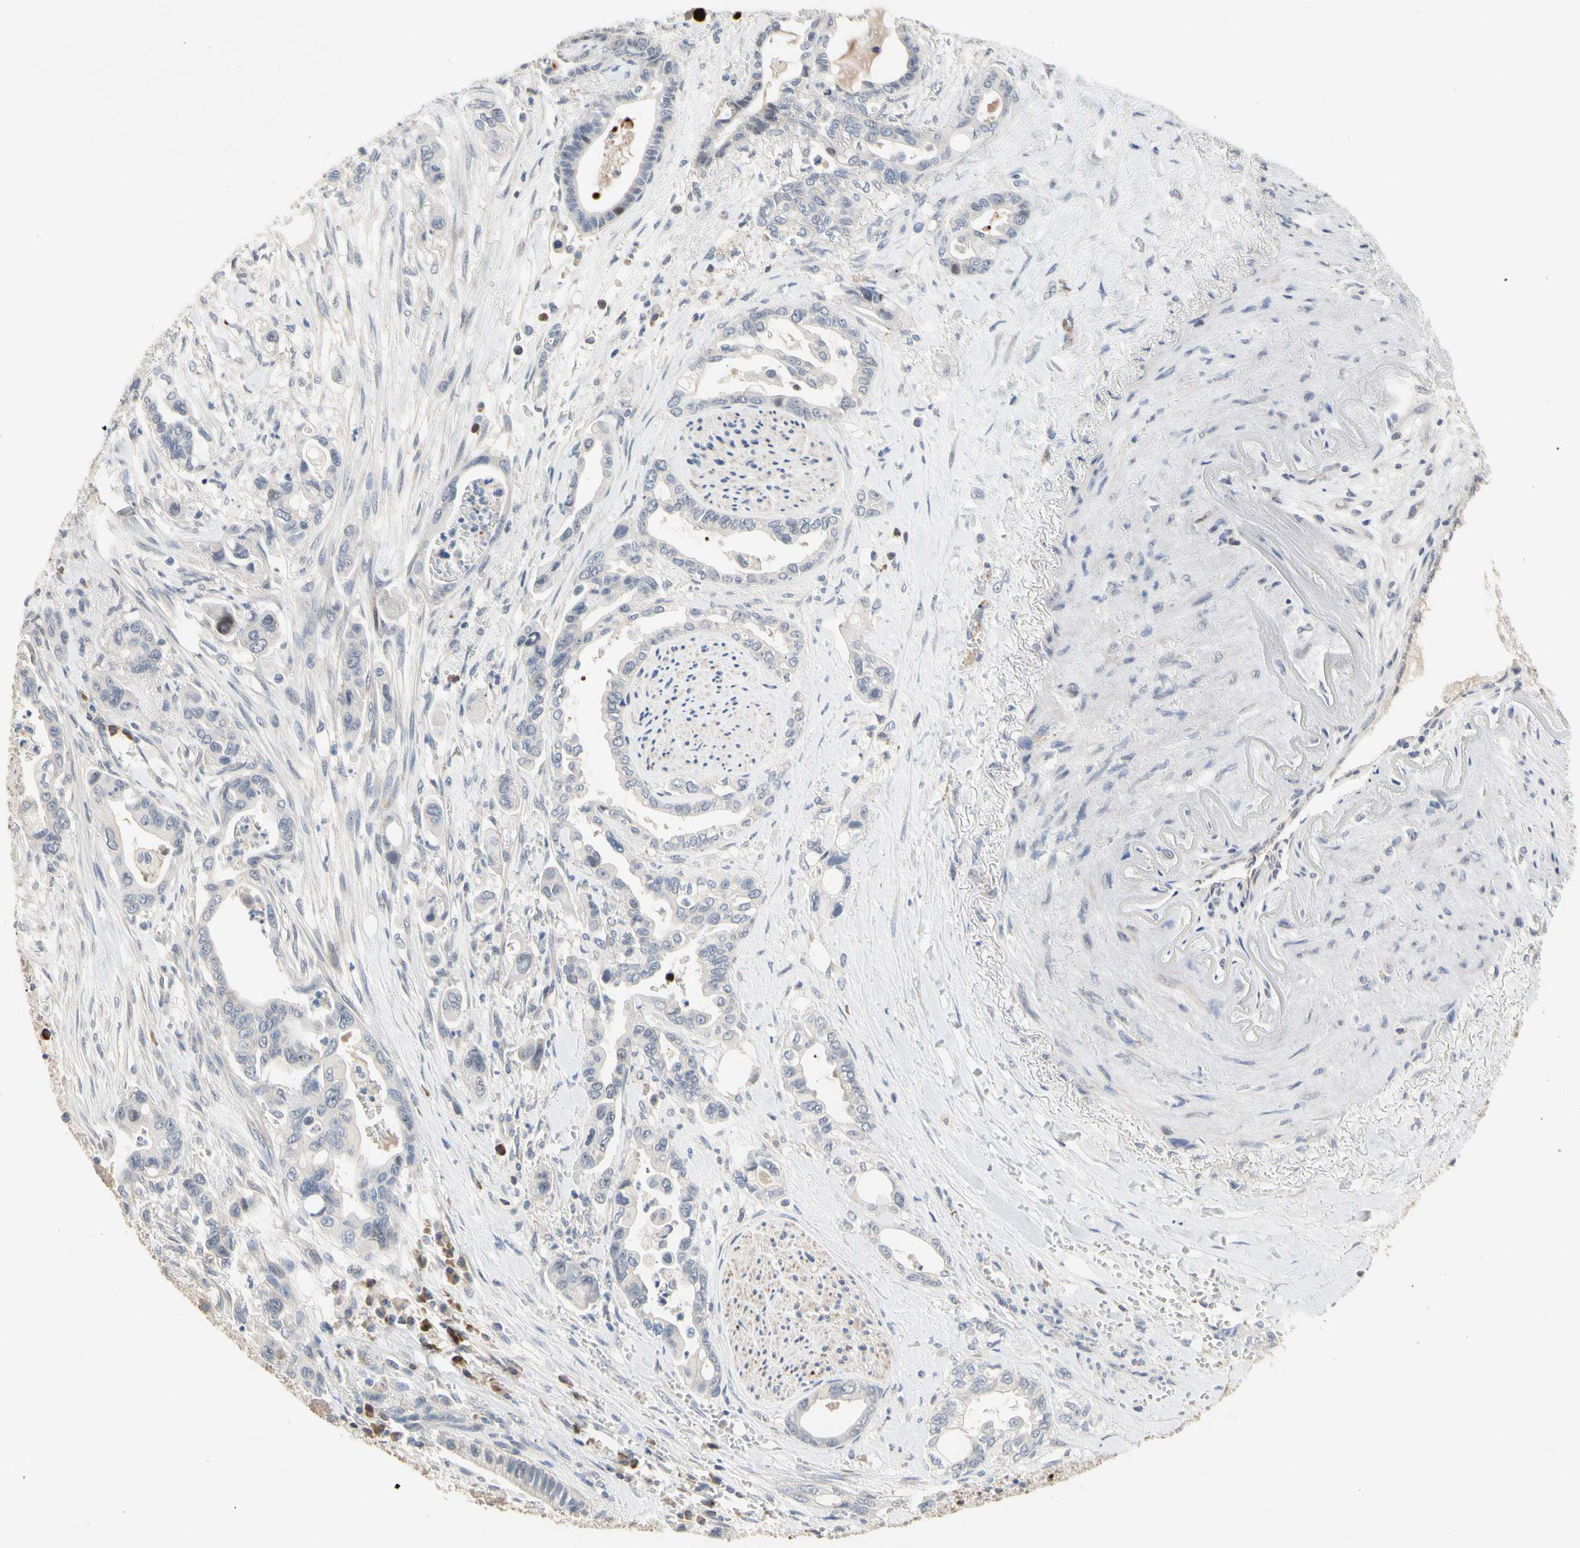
{"staining": {"intensity": "negative", "quantity": "none", "location": "none"}, "tissue": "pancreatic cancer", "cell_type": "Tumor cells", "image_type": "cancer", "snomed": [{"axis": "morphology", "description": "Adenocarcinoma, NOS"}, {"axis": "topography", "description": "Pancreas"}], "caption": "Tumor cells show no significant protein positivity in pancreatic cancer (adenocarcinoma). (Stains: DAB (3,3'-diaminobenzidine) immunohistochemistry with hematoxylin counter stain, Microscopy: brightfield microscopy at high magnification).", "gene": "HMGCR", "patient": {"sex": "male", "age": 70}}